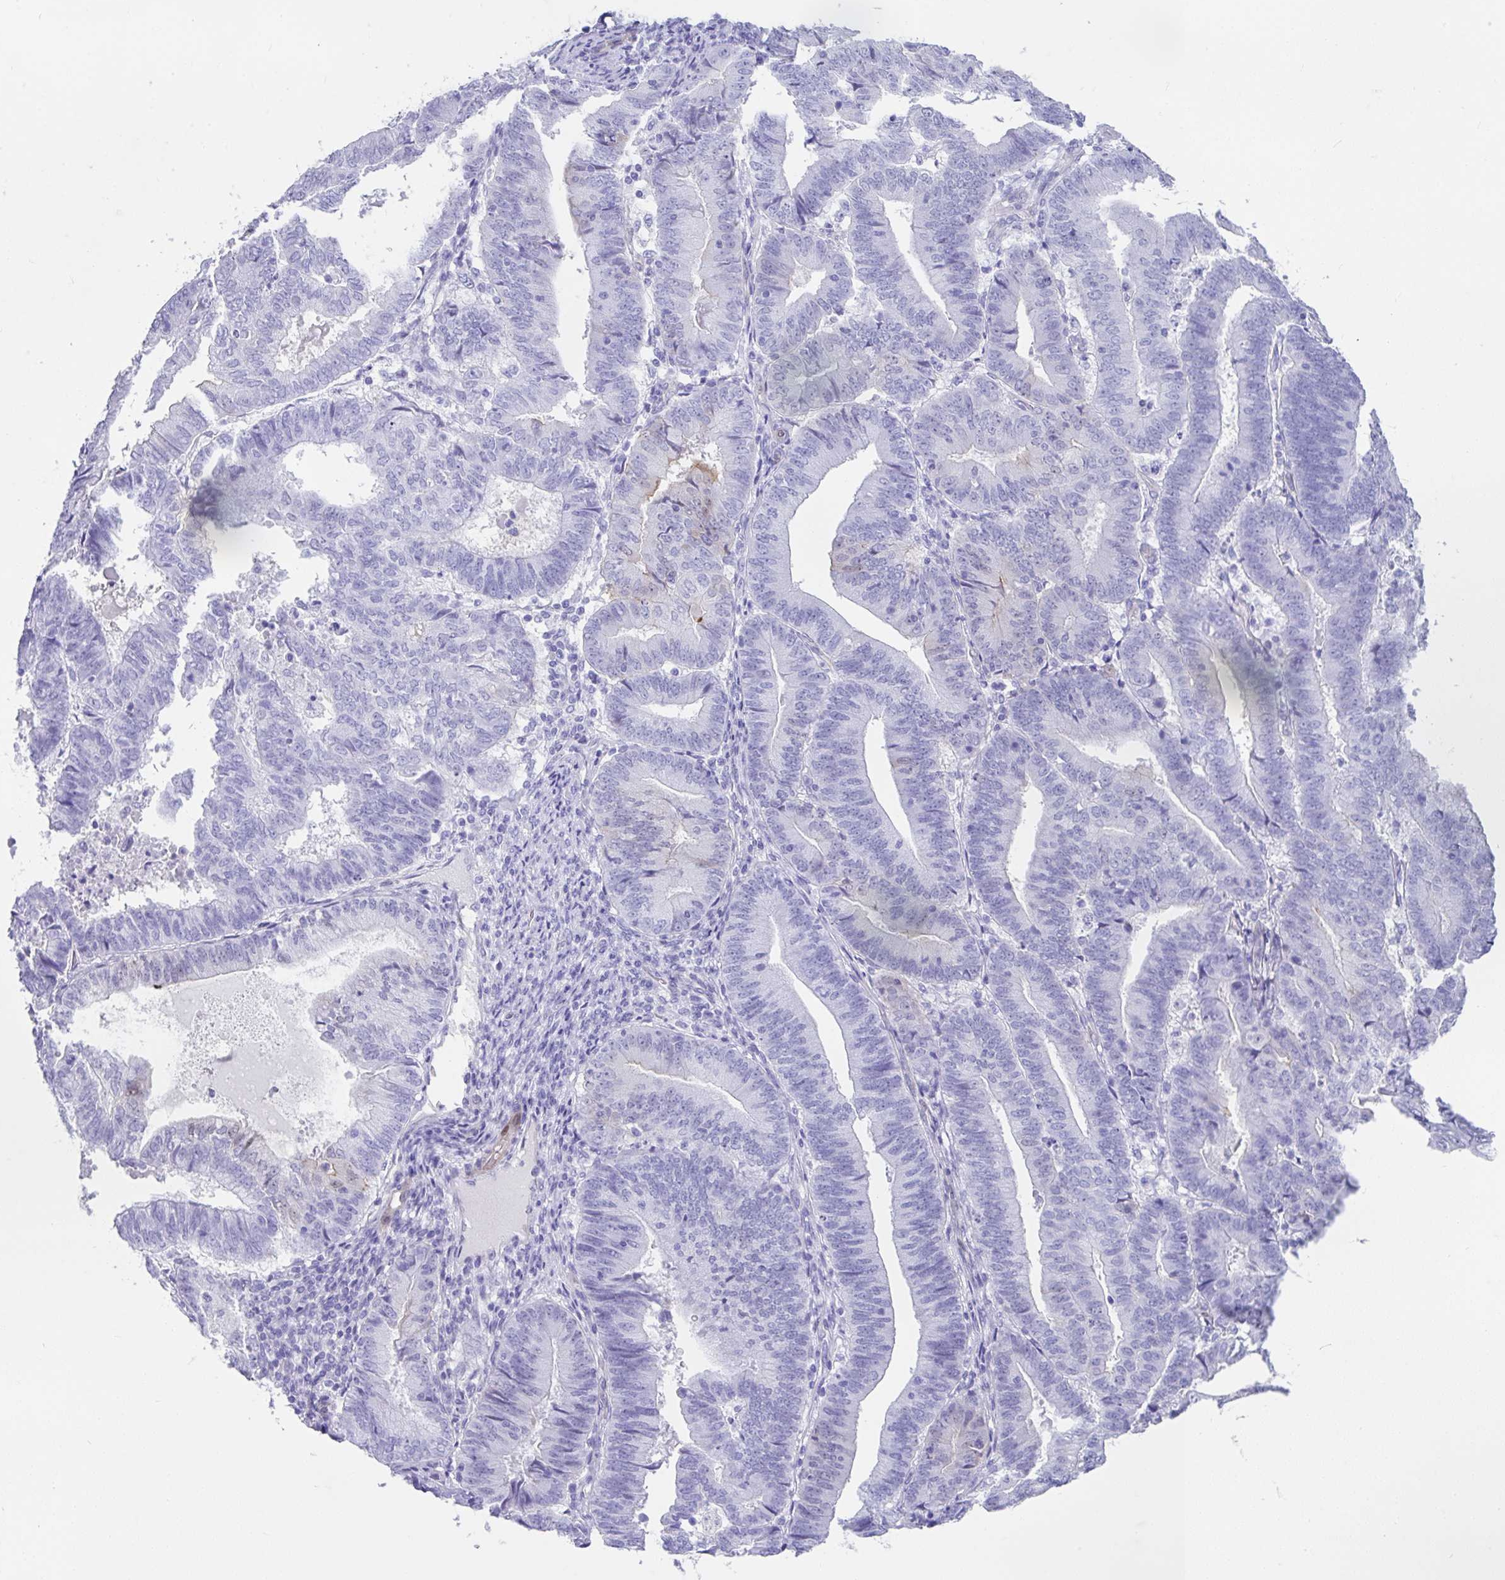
{"staining": {"intensity": "negative", "quantity": "none", "location": "none"}, "tissue": "endometrial cancer", "cell_type": "Tumor cells", "image_type": "cancer", "snomed": [{"axis": "morphology", "description": "Adenocarcinoma, NOS"}, {"axis": "topography", "description": "Endometrium"}], "caption": "Endometrial cancer was stained to show a protein in brown. There is no significant expression in tumor cells.", "gene": "FAM107A", "patient": {"sex": "female", "age": 70}}